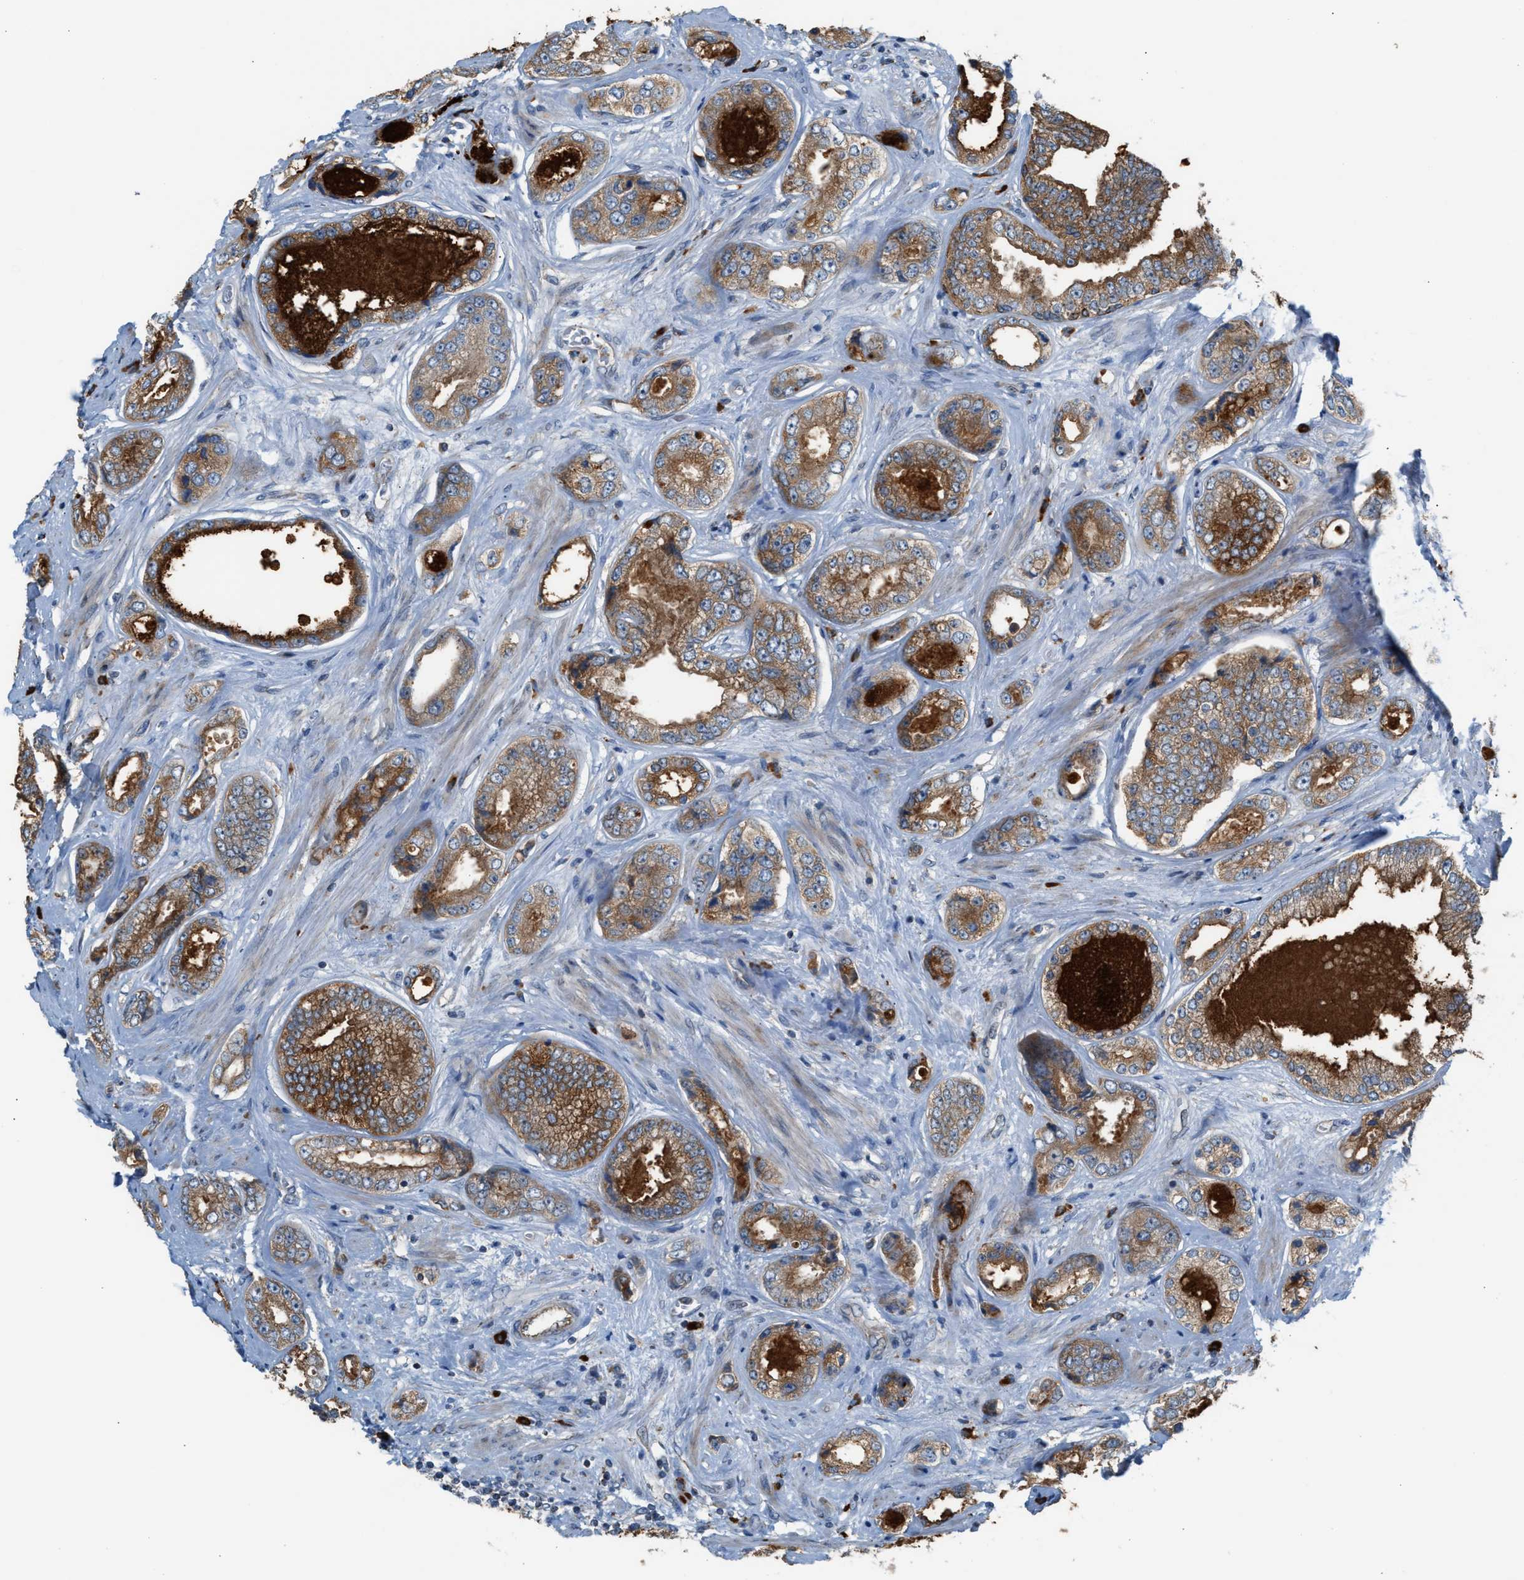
{"staining": {"intensity": "moderate", "quantity": ">75%", "location": "cytoplasmic/membranous"}, "tissue": "prostate cancer", "cell_type": "Tumor cells", "image_type": "cancer", "snomed": [{"axis": "morphology", "description": "Adenocarcinoma, High grade"}, {"axis": "topography", "description": "Prostate"}], "caption": "Adenocarcinoma (high-grade) (prostate) stained for a protein (brown) reveals moderate cytoplasmic/membranous positive expression in approximately >75% of tumor cells.", "gene": "PDCL", "patient": {"sex": "male", "age": 61}}